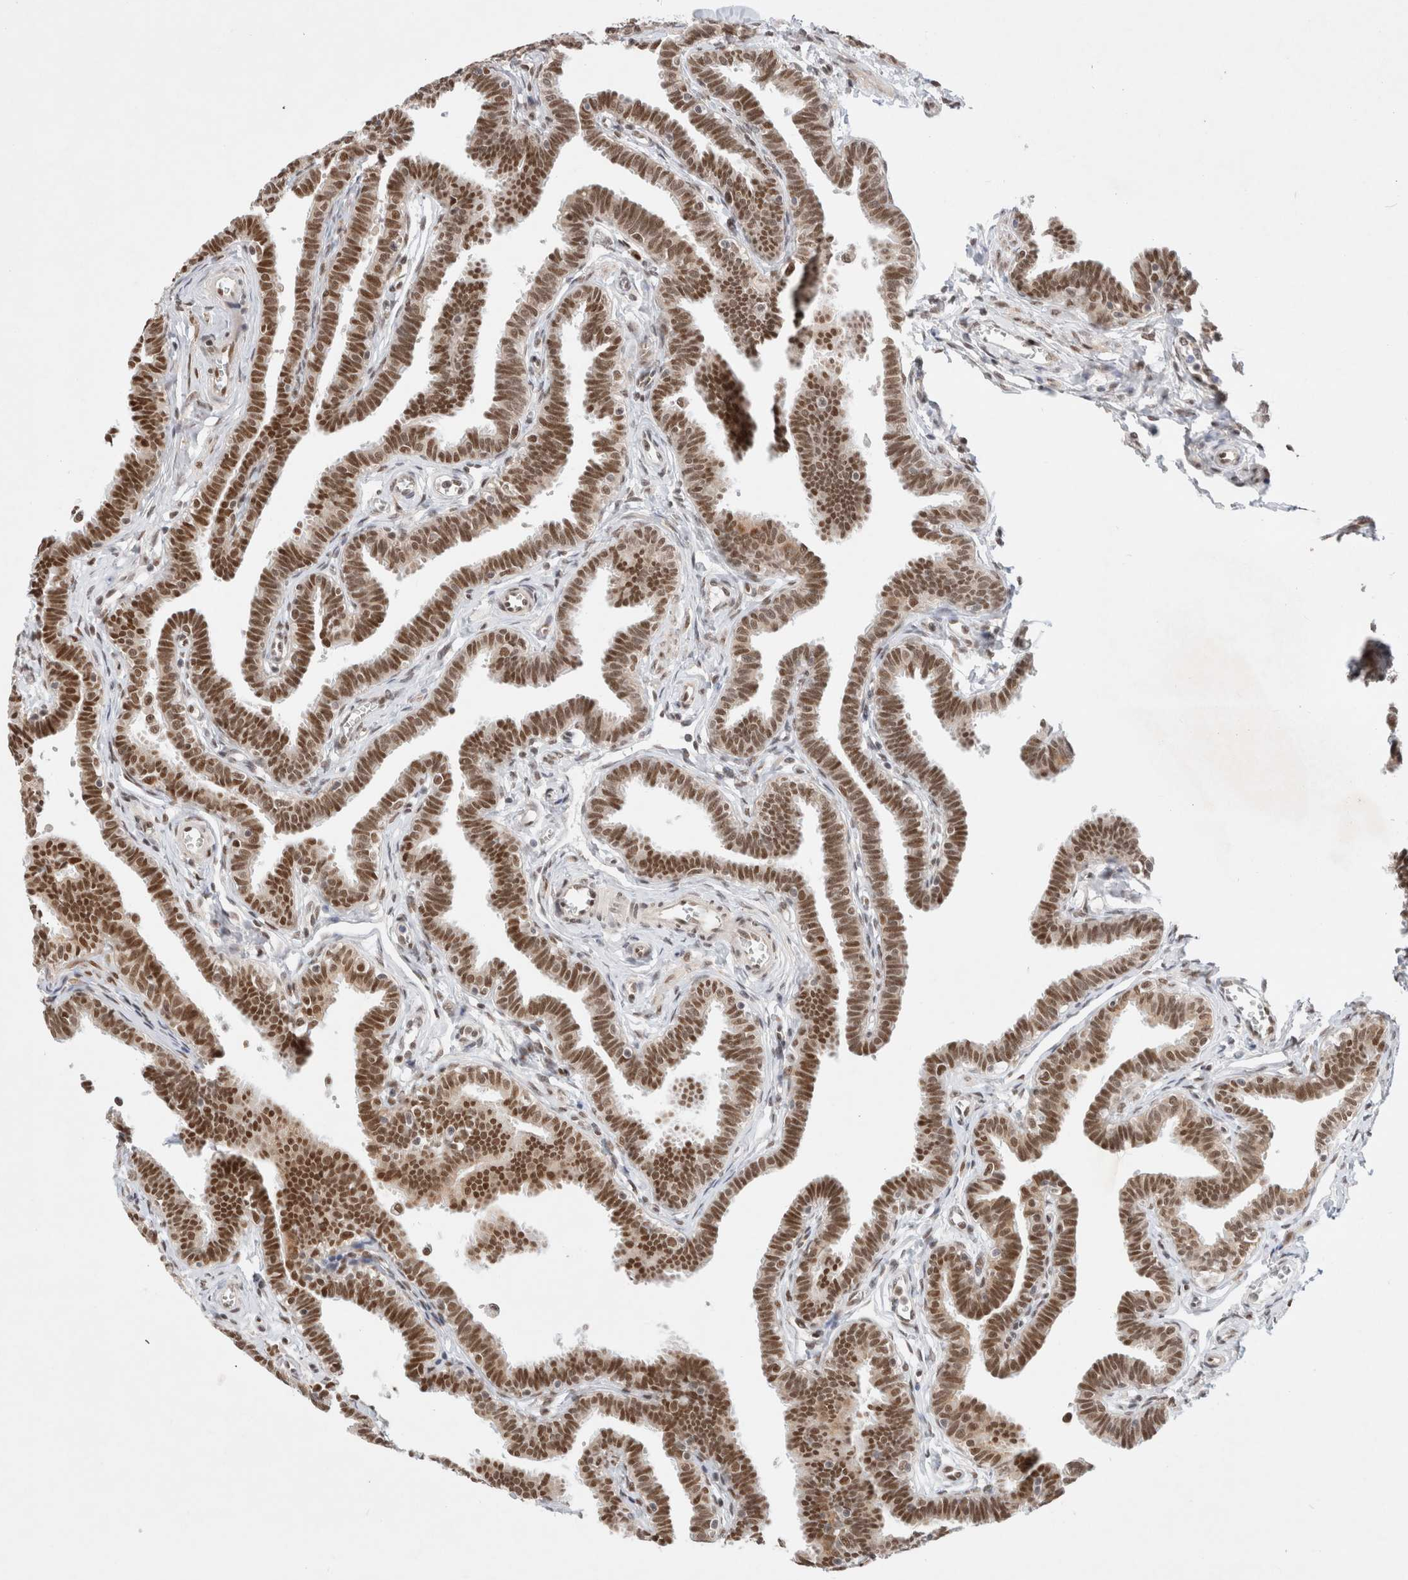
{"staining": {"intensity": "strong", "quantity": ">75%", "location": "nuclear"}, "tissue": "fallopian tube", "cell_type": "Glandular cells", "image_type": "normal", "snomed": [{"axis": "morphology", "description": "Normal tissue, NOS"}, {"axis": "topography", "description": "Fallopian tube"}, {"axis": "topography", "description": "Ovary"}], "caption": "Brown immunohistochemical staining in unremarkable human fallopian tube displays strong nuclear staining in approximately >75% of glandular cells.", "gene": "GTF2I", "patient": {"sex": "female", "age": 23}}